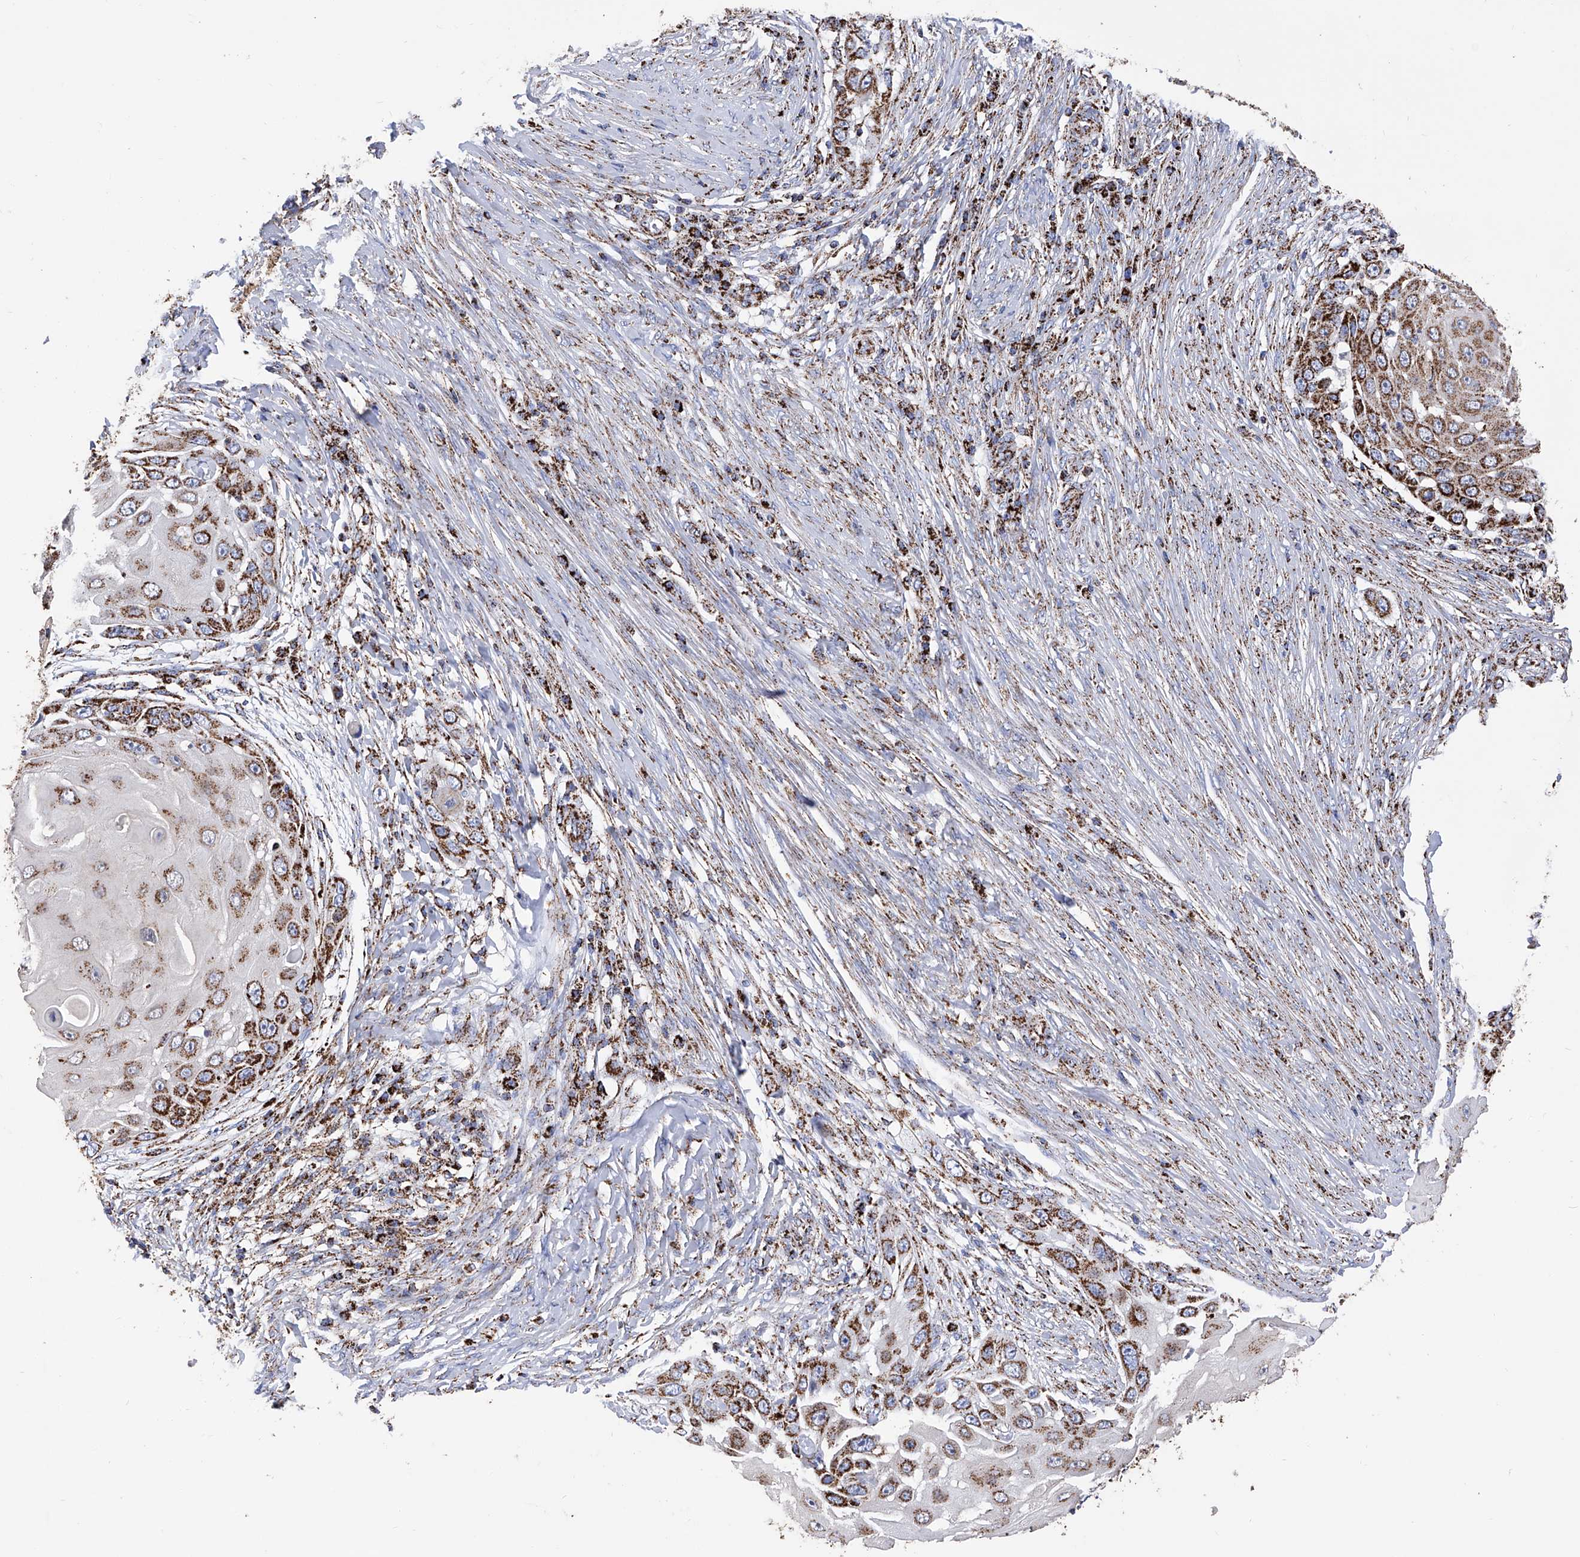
{"staining": {"intensity": "moderate", "quantity": ">75%", "location": "cytoplasmic/membranous"}, "tissue": "skin cancer", "cell_type": "Tumor cells", "image_type": "cancer", "snomed": [{"axis": "morphology", "description": "Squamous cell carcinoma, NOS"}, {"axis": "topography", "description": "Skin"}], "caption": "A medium amount of moderate cytoplasmic/membranous staining is present in about >75% of tumor cells in skin cancer (squamous cell carcinoma) tissue.", "gene": "ATP5PF", "patient": {"sex": "female", "age": 44}}